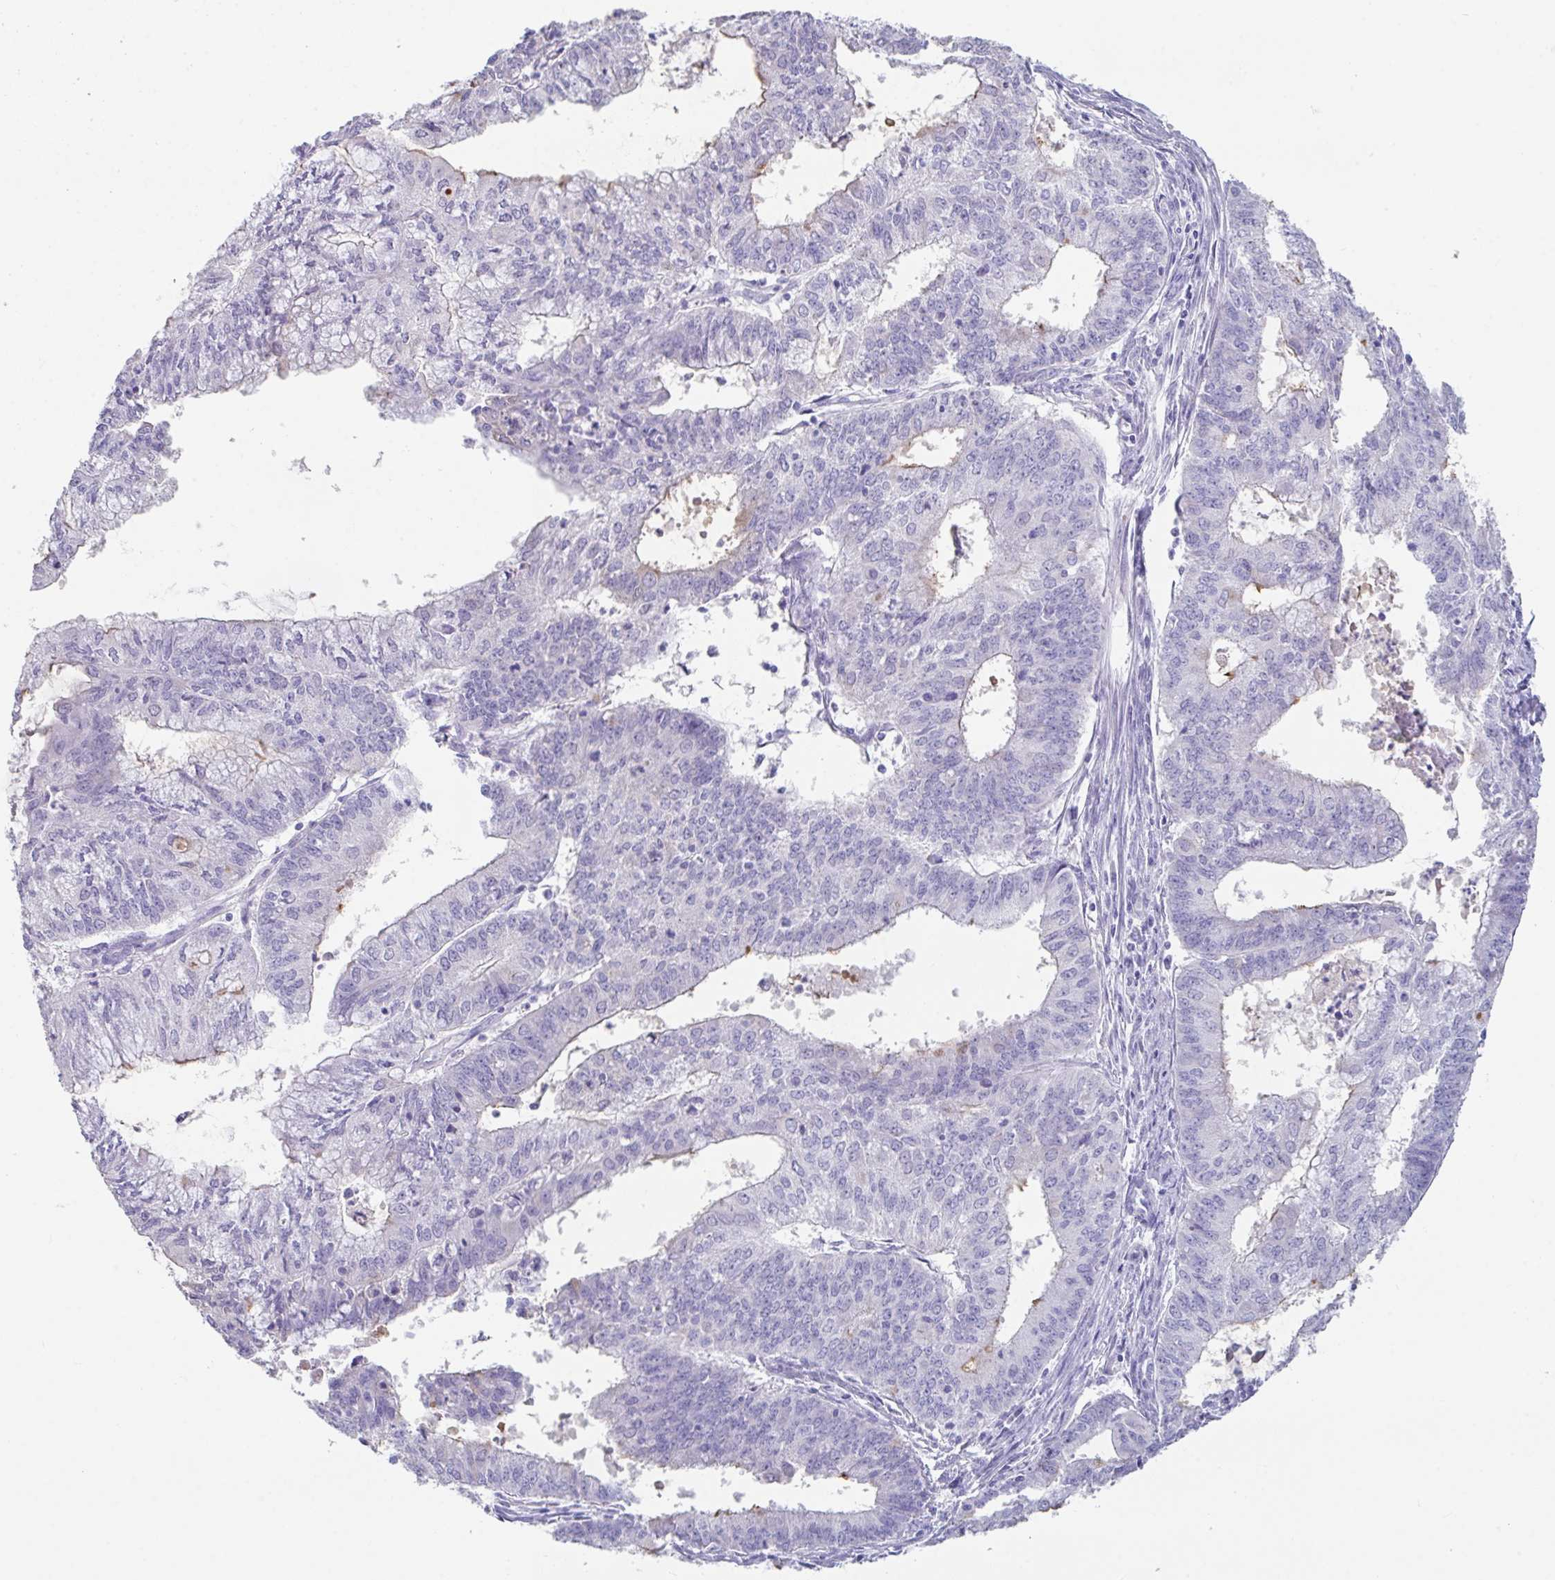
{"staining": {"intensity": "negative", "quantity": "none", "location": "none"}, "tissue": "endometrial cancer", "cell_type": "Tumor cells", "image_type": "cancer", "snomed": [{"axis": "morphology", "description": "Adenocarcinoma, NOS"}, {"axis": "topography", "description": "Endometrium"}], "caption": "The immunohistochemistry (IHC) histopathology image has no significant positivity in tumor cells of endometrial cancer tissue.", "gene": "SLC44A4", "patient": {"sex": "female", "age": 61}}